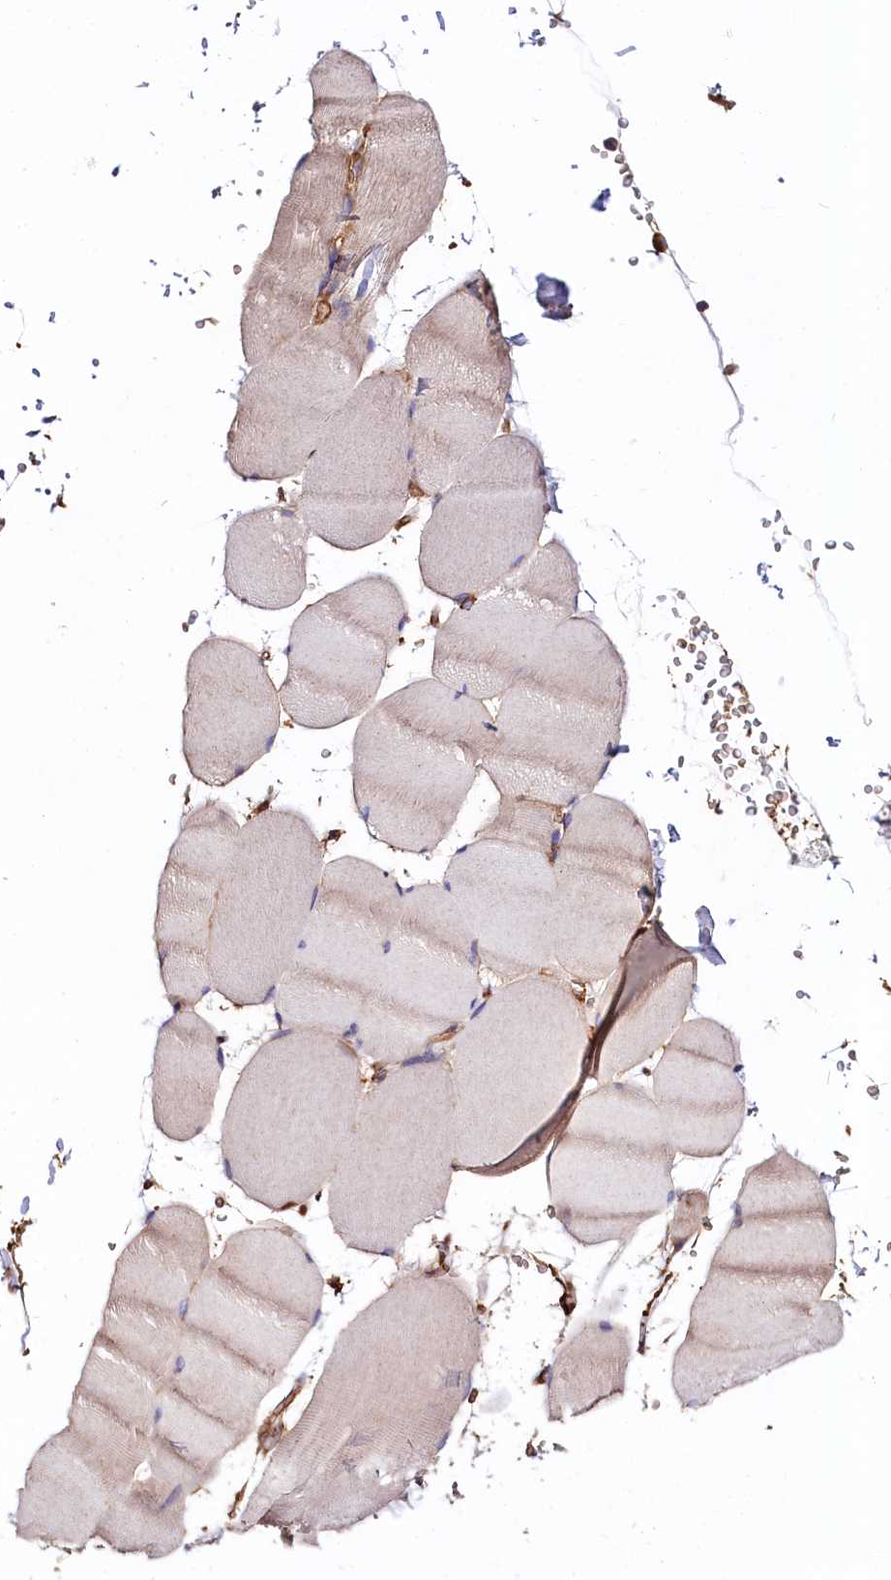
{"staining": {"intensity": "moderate", "quantity": "<25%", "location": "cytoplasmic/membranous"}, "tissue": "skeletal muscle", "cell_type": "Myocytes", "image_type": "normal", "snomed": [{"axis": "morphology", "description": "Normal tissue, NOS"}, {"axis": "topography", "description": "Skeletal muscle"}, {"axis": "topography", "description": "Head-Neck"}], "caption": "Normal skeletal muscle was stained to show a protein in brown. There is low levels of moderate cytoplasmic/membranous positivity in approximately <25% of myocytes. Immunohistochemistry (ihc) stains the protein of interest in brown and the nuclei are stained blue.", "gene": "ANO6", "patient": {"sex": "male", "age": 66}}